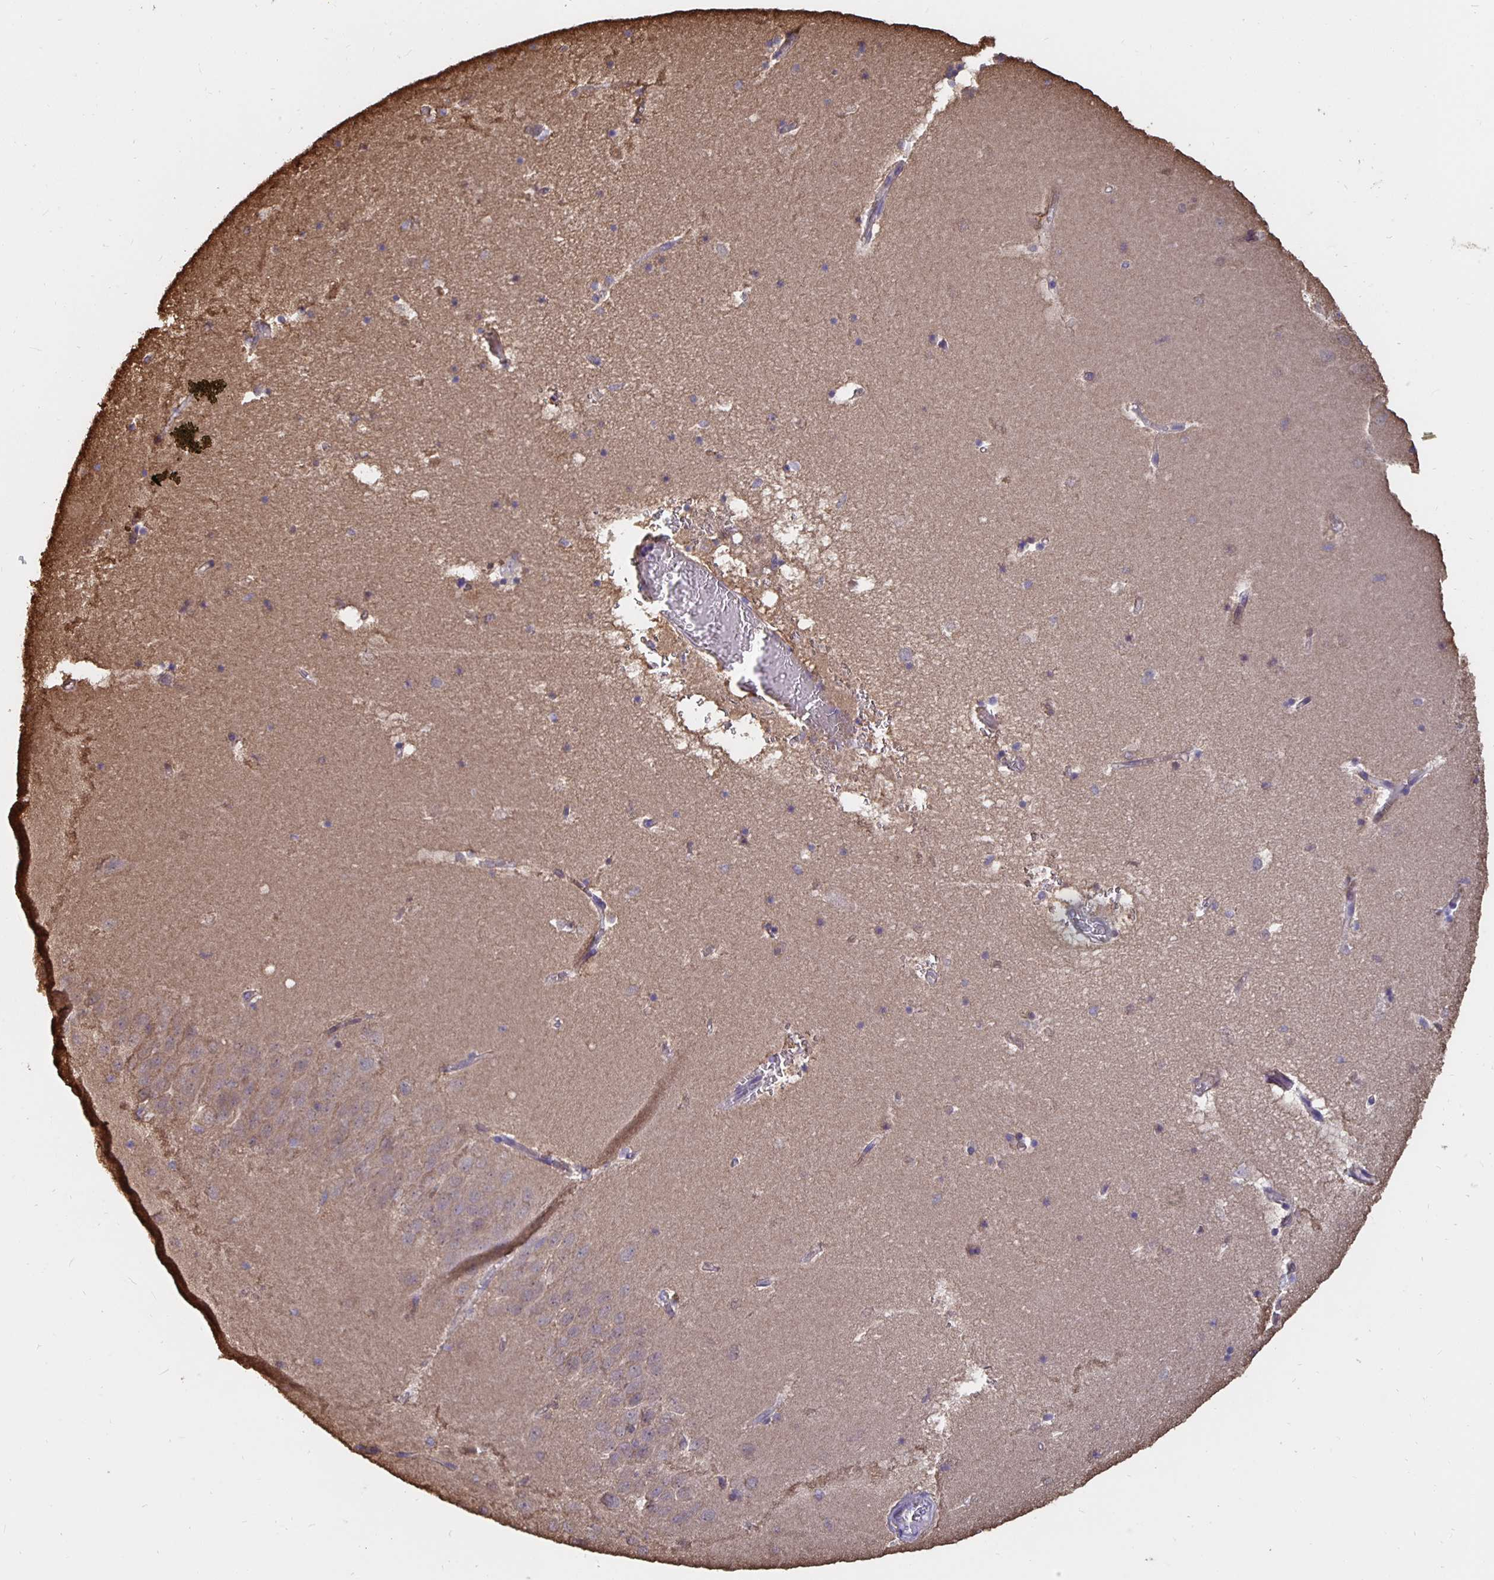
{"staining": {"intensity": "negative", "quantity": "none", "location": "none"}, "tissue": "hippocampus", "cell_type": "Glial cells", "image_type": "normal", "snomed": [{"axis": "morphology", "description": "Normal tissue, NOS"}, {"axis": "topography", "description": "Hippocampus"}], "caption": "High power microscopy histopathology image of an immunohistochemistry (IHC) photomicrograph of normal hippocampus, revealing no significant staining in glial cells. The staining was performed using DAB to visualize the protein expression in brown, while the nuclei were stained in blue with hematoxylin (Magnification: 20x).", "gene": "ARHGEF39", "patient": {"sex": "male", "age": 58}}